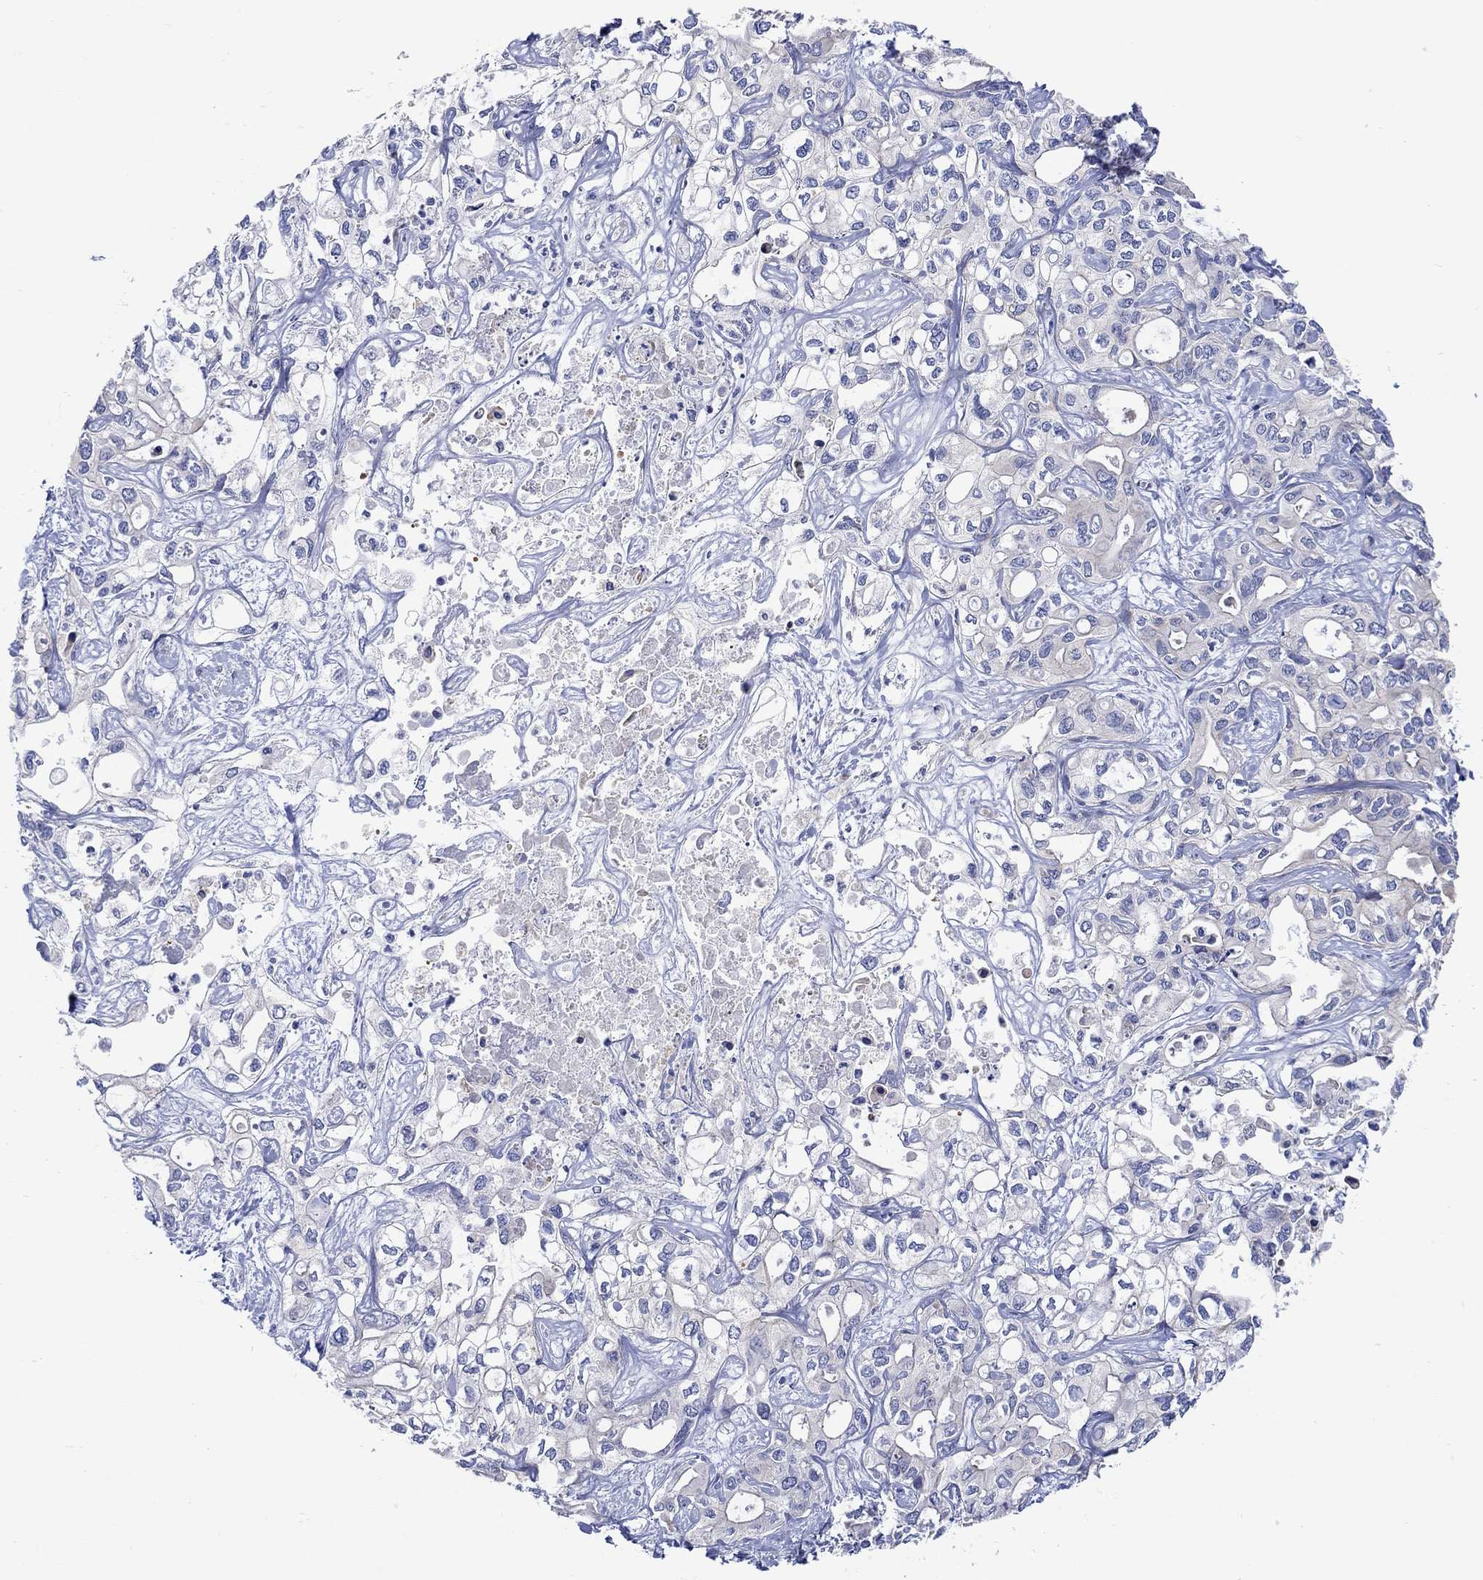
{"staining": {"intensity": "negative", "quantity": "none", "location": "none"}, "tissue": "liver cancer", "cell_type": "Tumor cells", "image_type": "cancer", "snomed": [{"axis": "morphology", "description": "Cholangiocarcinoma"}, {"axis": "topography", "description": "Liver"}], "caption": "Cholangiocarcinoma (liver) was stained to show a protein in brown. There is no significant positivity in tumor cells. The staining is performed using DAB brown chromogen with nuclei counter-stained in using hematoxylin.", "gene": "KRT222", "patient": {"sex": "female", "age": 64}}